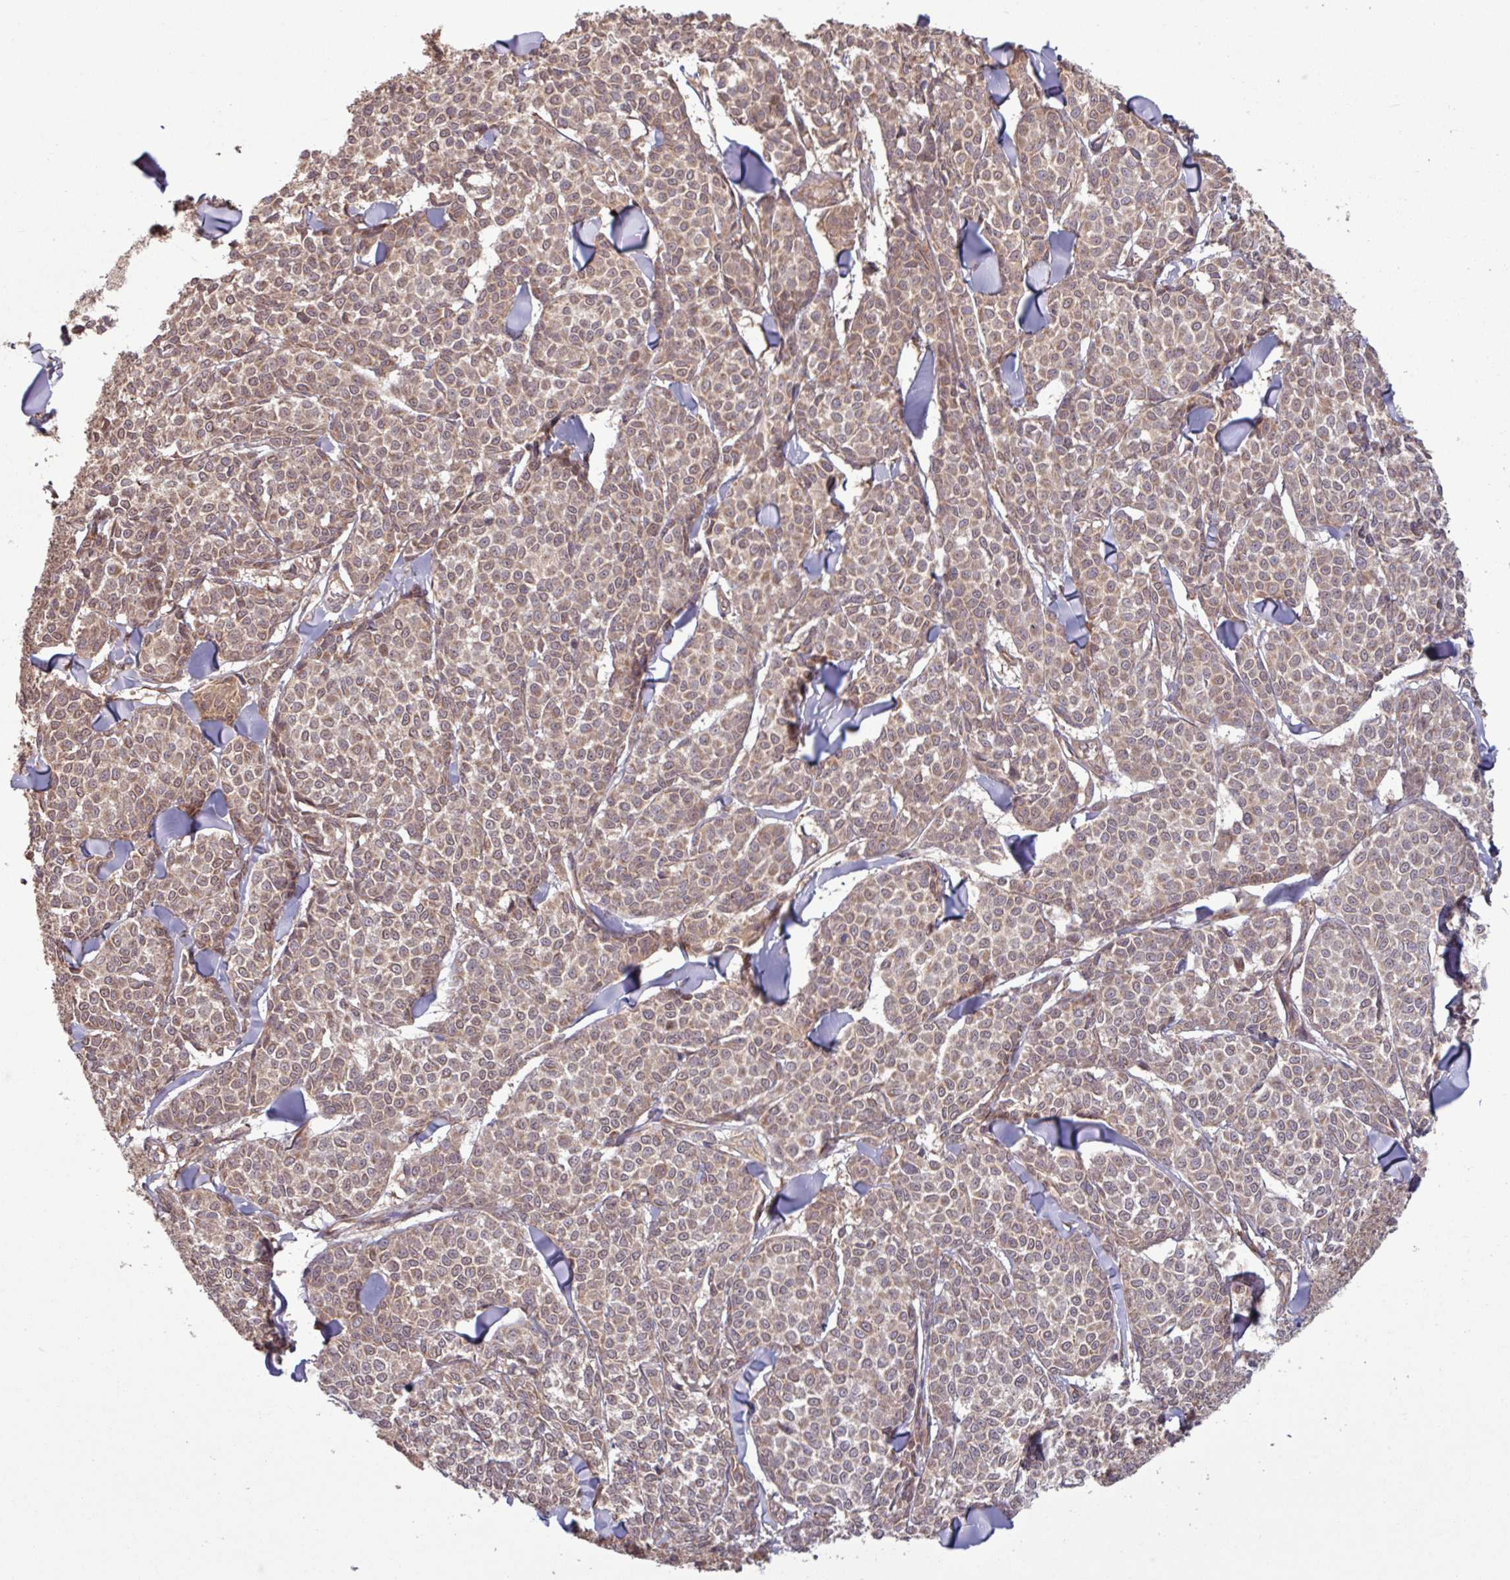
{"staining": {"intensity": "moderate", "quantity": ">75%", "location": "cytoplasmic/membranous,nuclear"}, "tissue": "melanoma", "cell_type": "Tumor cells", "image_type": "cancer", "snomed": [{"axis": "morphology", "description": "Malignant melanoma, NOS"}, {"axis": "topography", "description": "Skin"}], "caption": "Immunohistochemistry (DAB (3,3'-diaminobenzidine)) staining of human melanoma shows moderate cytoplasmic/membranous and nuclear protein expression in approximately >75% of tumor cells. (IHC, brightfield microscopy, high magnification).", "gene": "TRABD2A", "patient": {"sex": "male", "age": 46}}